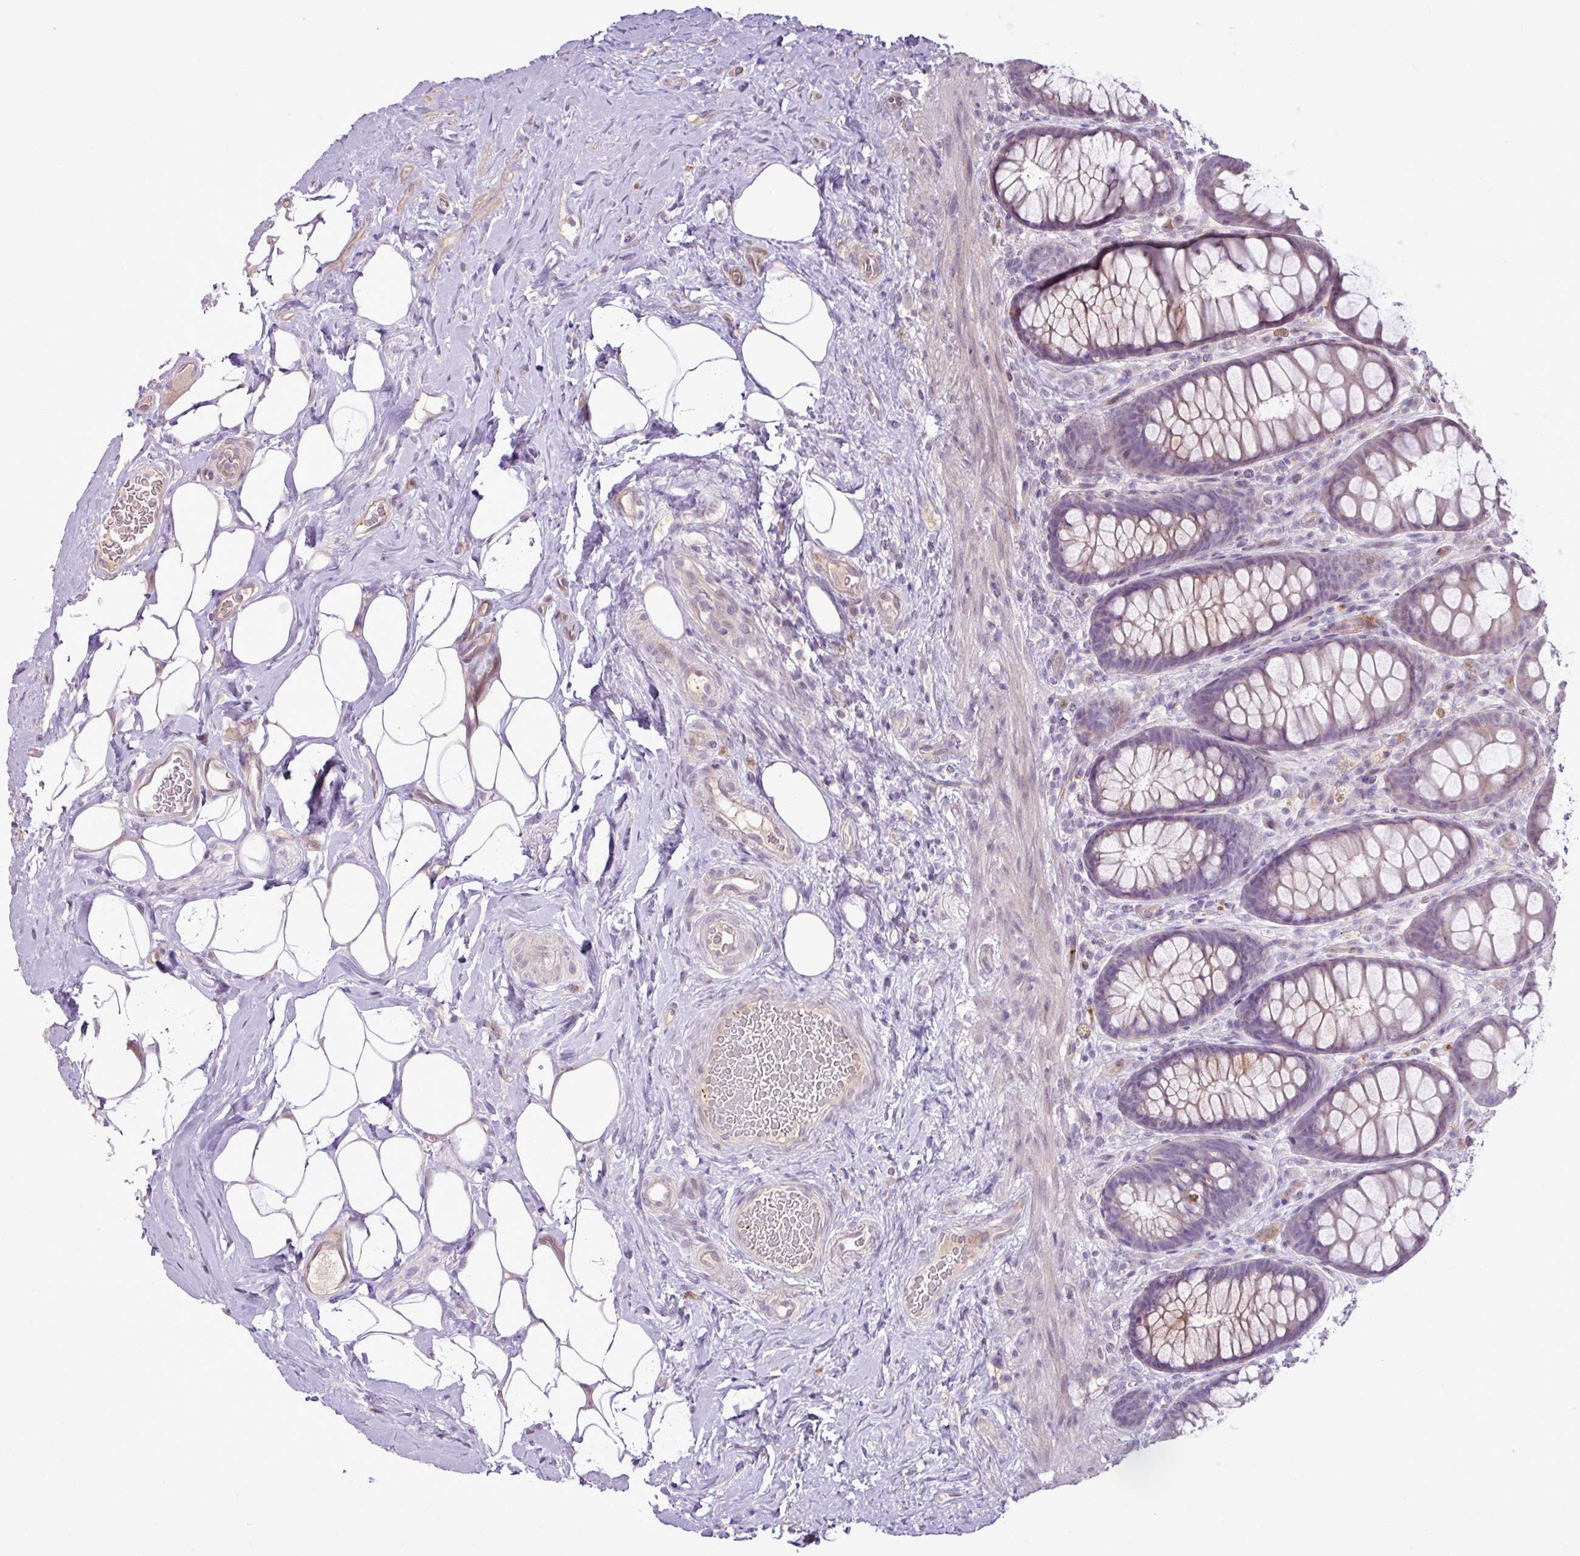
{"staining": {"intensity": "weak", "quantity": "<25%", "location": "cytoplasmic/membranous"}, "tissue": "rectum", "cell_type": "Glandular cells", "image_type": "normal", "snomed": [{"axis": "morphology", "description": "Normal tissue, NOS"}, {"axis": "topography", "description": "Rectum"}], "caption": "Glandular cells are negative for brown protein staining in unremarkable rectum.", "gene": "DNAJB13", "patient": {"sex": "female", "age": 67}}